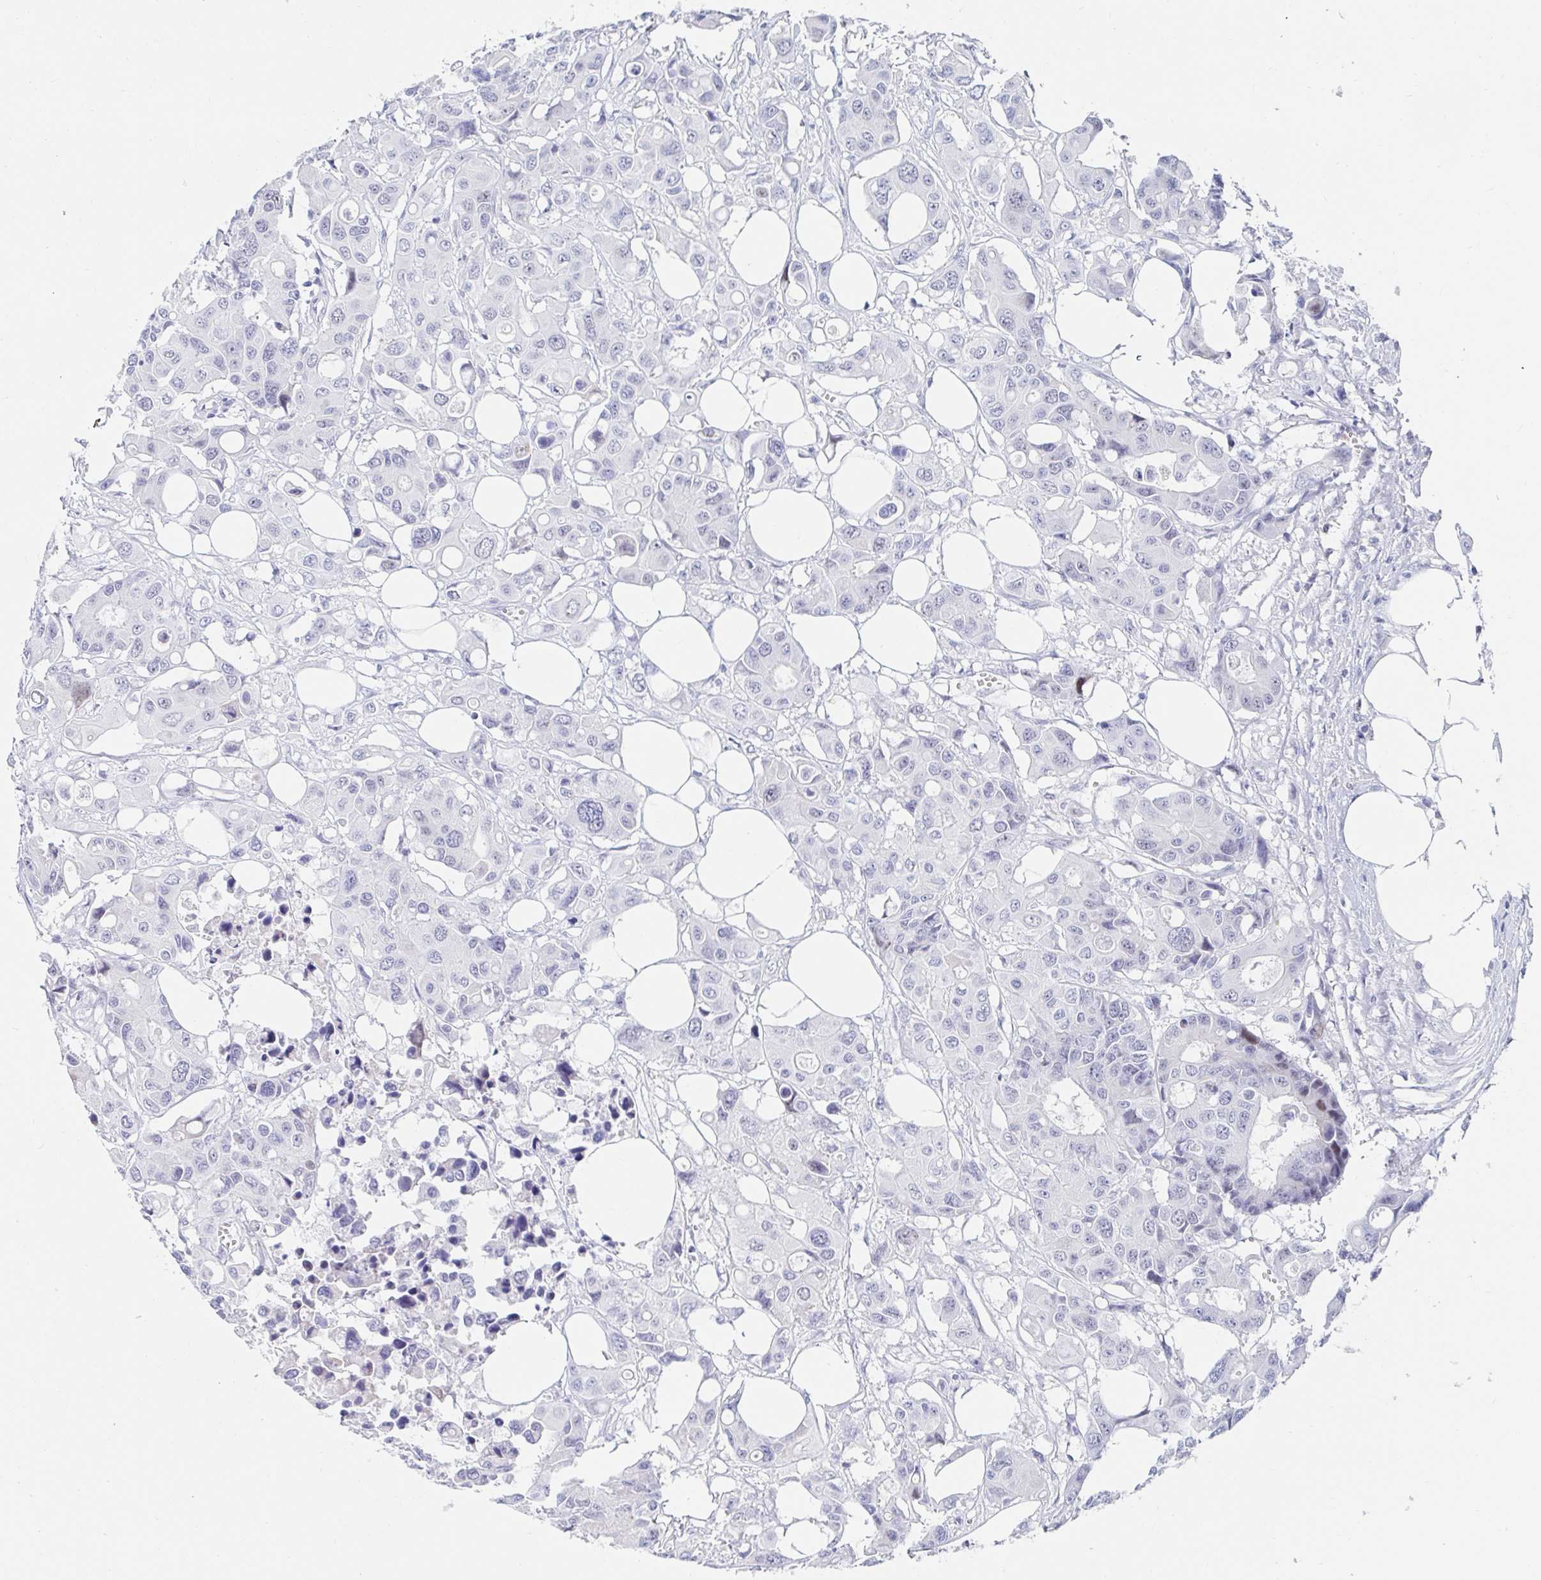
{"staining": {"intensity": "negative", "quantity": "none", "location": "none"}, "tissue": "colorectal cancer", "cell_type": "Tumor cells", "image_type": "cancer", "snomed": [{"axis": "morphology", "description": "Adenocarcinoma, NOS"}, {"axis": "topography", "description": "Colon"}], "caption": "Immunohistochemistry of human adenocarcinoma (colorectal) demonstrates no expression in tumor cells.", "gene": "OR10K1", "patient": {"sex": "male", "age": 77}}